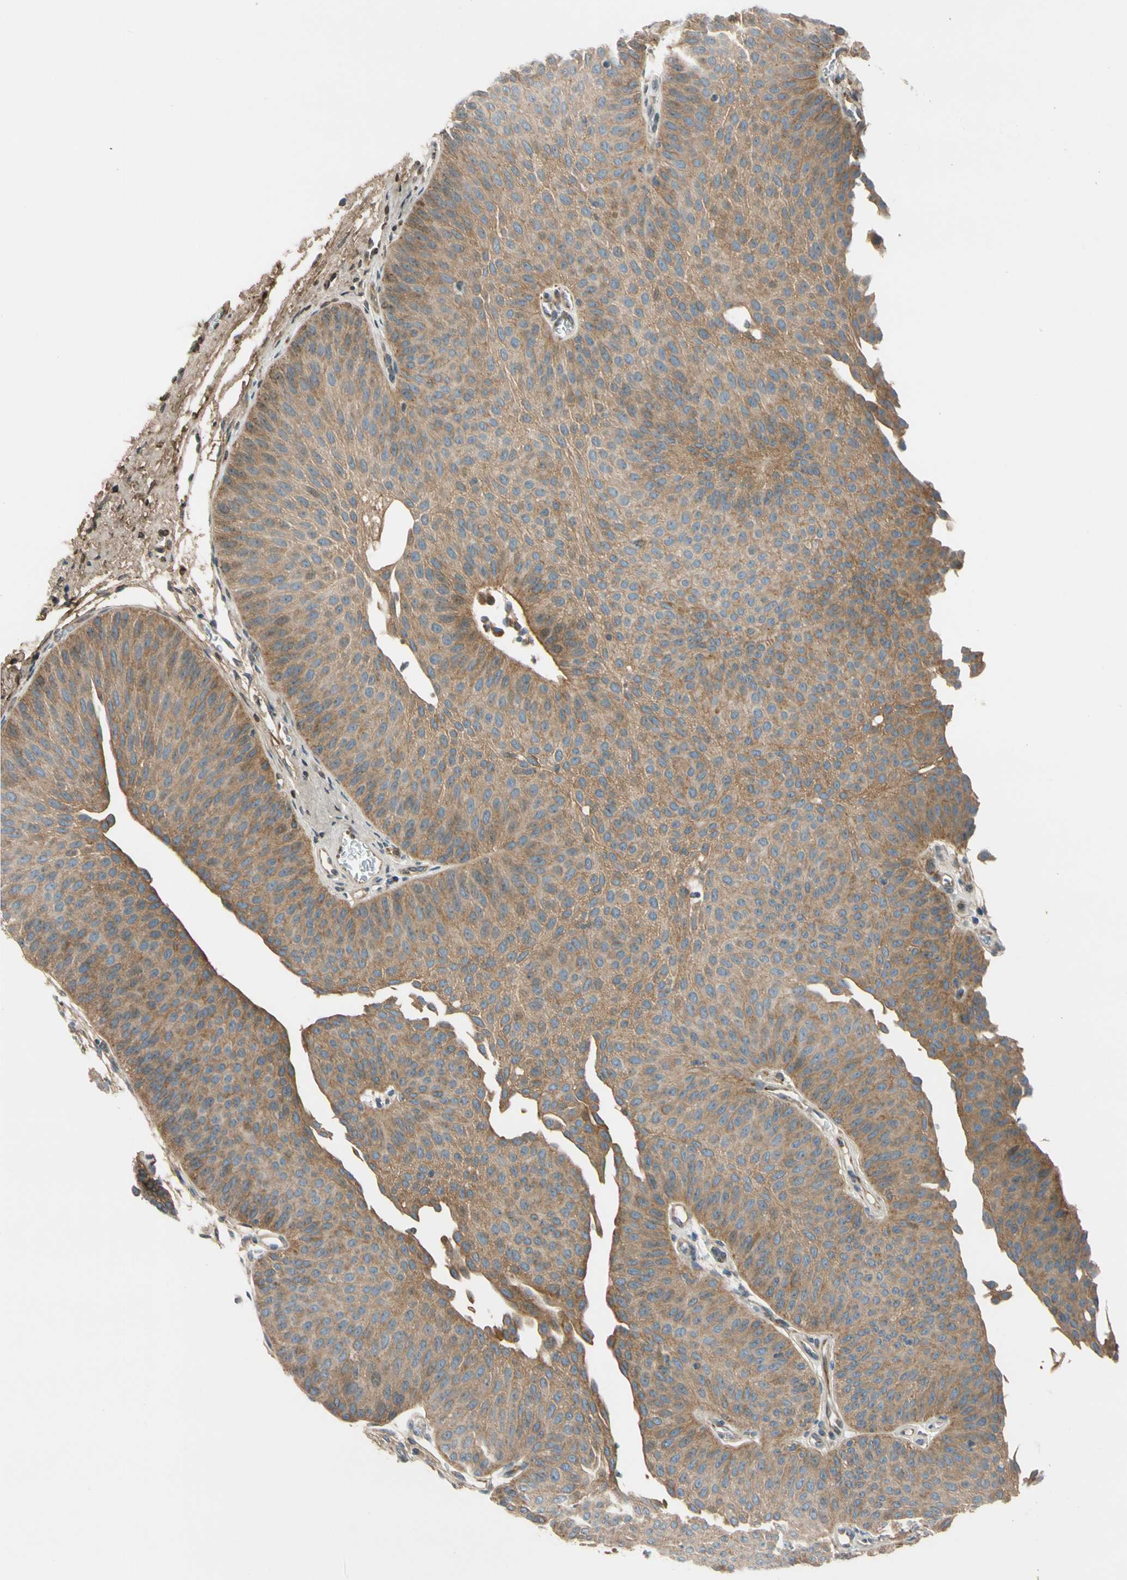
{"staining": {"intensity": "moderate", "quantity": ">75%", "location": "cytoplasmic/membranous"}, "tissue": "urothelial cancer", "cell_type": "Tumor cells", "image_type": "cancer", "snomed": [{"axis": "morphology", "description": "Urothelial carcinoma, Low grade"}, {"axis": "topography", "description": "Urinary bladder"}], "caption": "Immunohistochemical staining of human urothelial carcinoma (low-grade) demonstrates moderate cytoplasmic/membranous protein staining in approximately >75% of tumor cells.", "gene": "MST1R", "patient": {"sex": "female", "age": 60}}